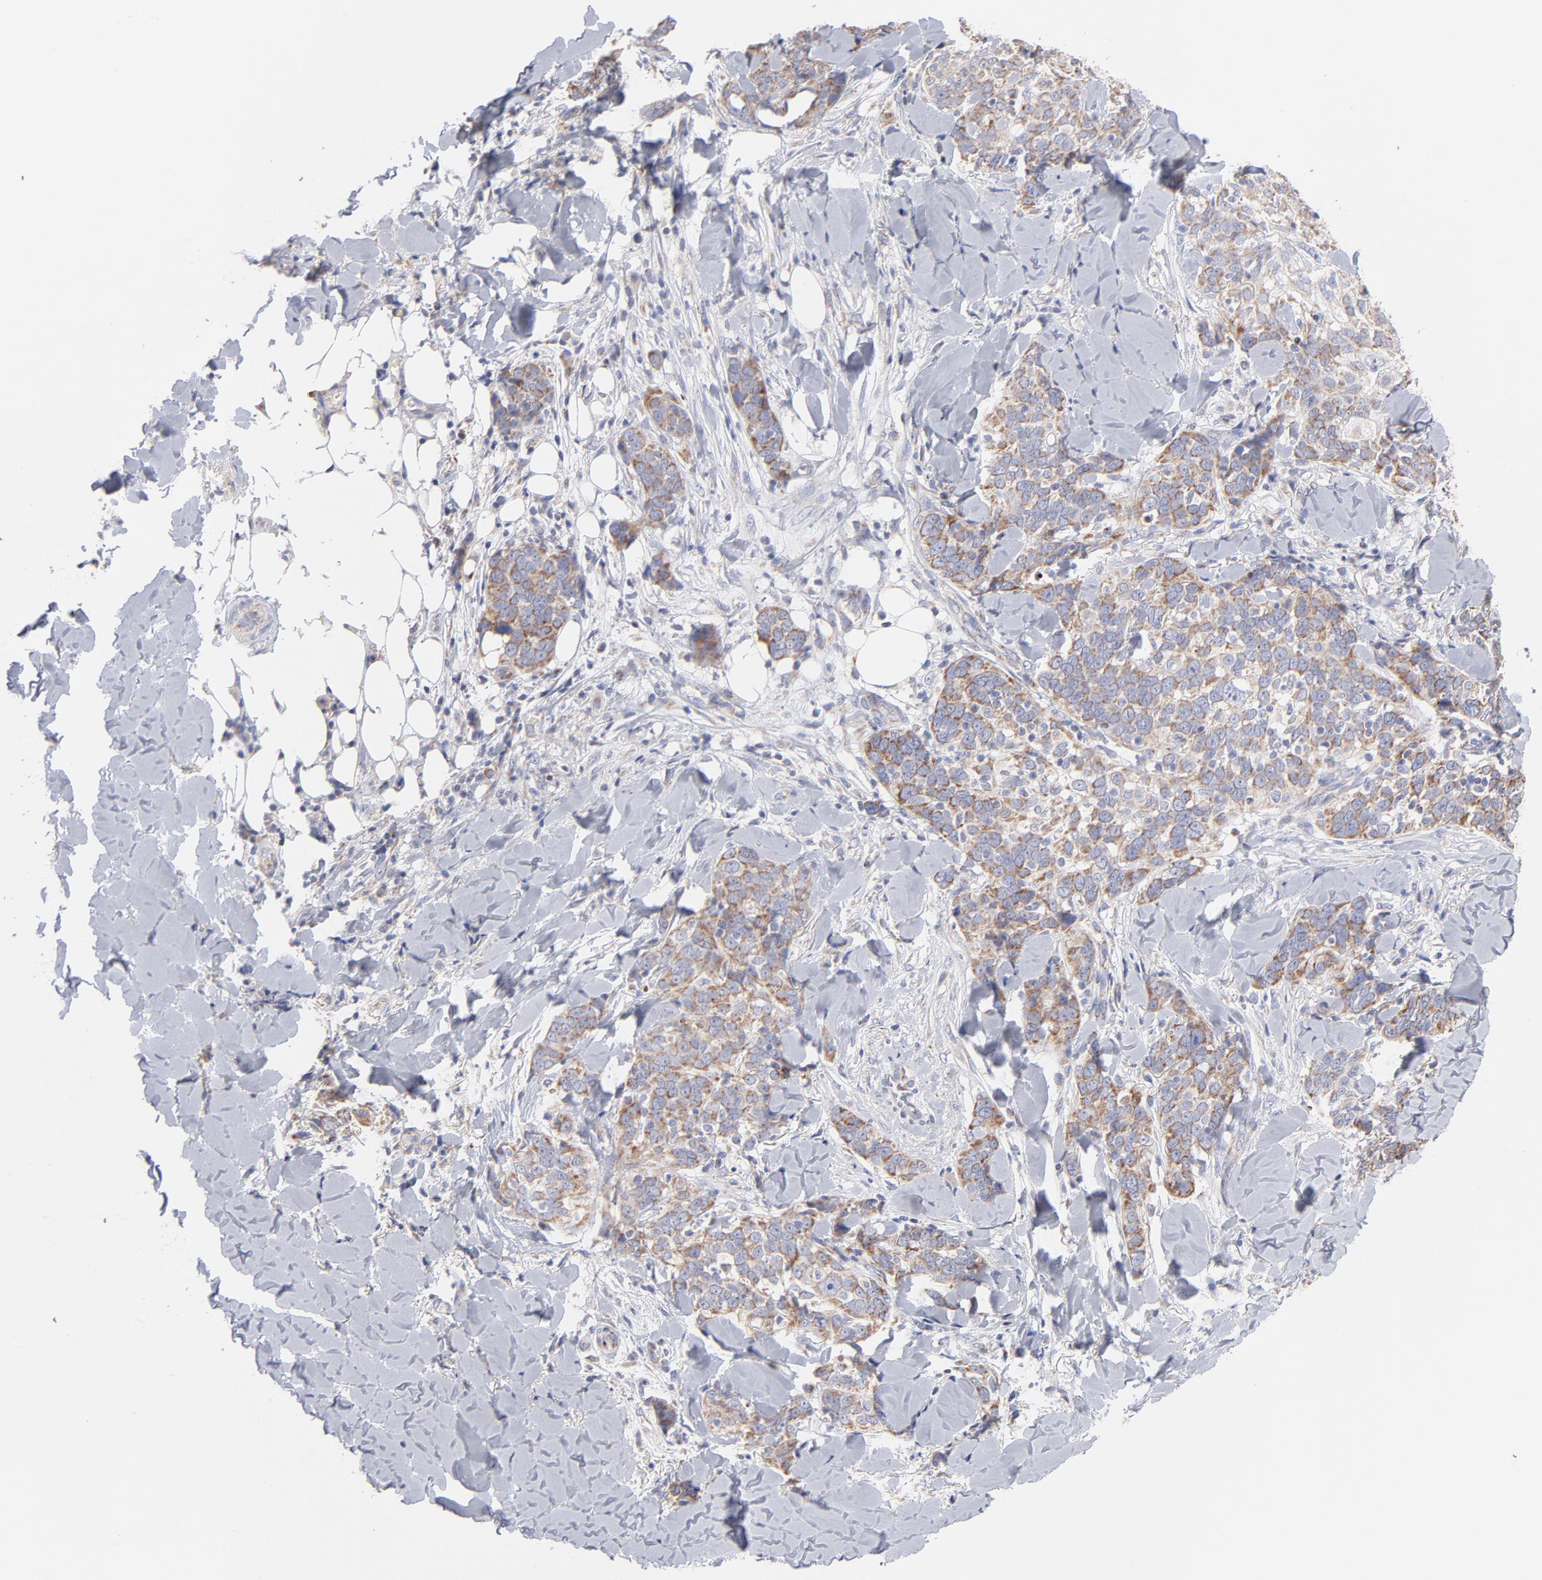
{"staining": {"intensity": "moderate", "quantity": "25%-75%", "location": "cytoplasmic/membranous"}, "tissue": "skin cancer", "cell_type": "Tumor cells", "image_type": "cancer", "snomed": [{"axis": "morphology", "description": "Normal tissue, NOS"}, {"axis": "morphology", "description": "Squamous cell carcinoma, NOS"}, {"axis": "topography", "description": "Skin"}], "caption": "Protein expression analysis of skin squamous cell carcinoma shows moderate cytoplasmic/membranous expression in approximately 25%-75% of tumor cells.", "gene": "TIMM8A", "patient": {"sex": "female", "age": 83}}